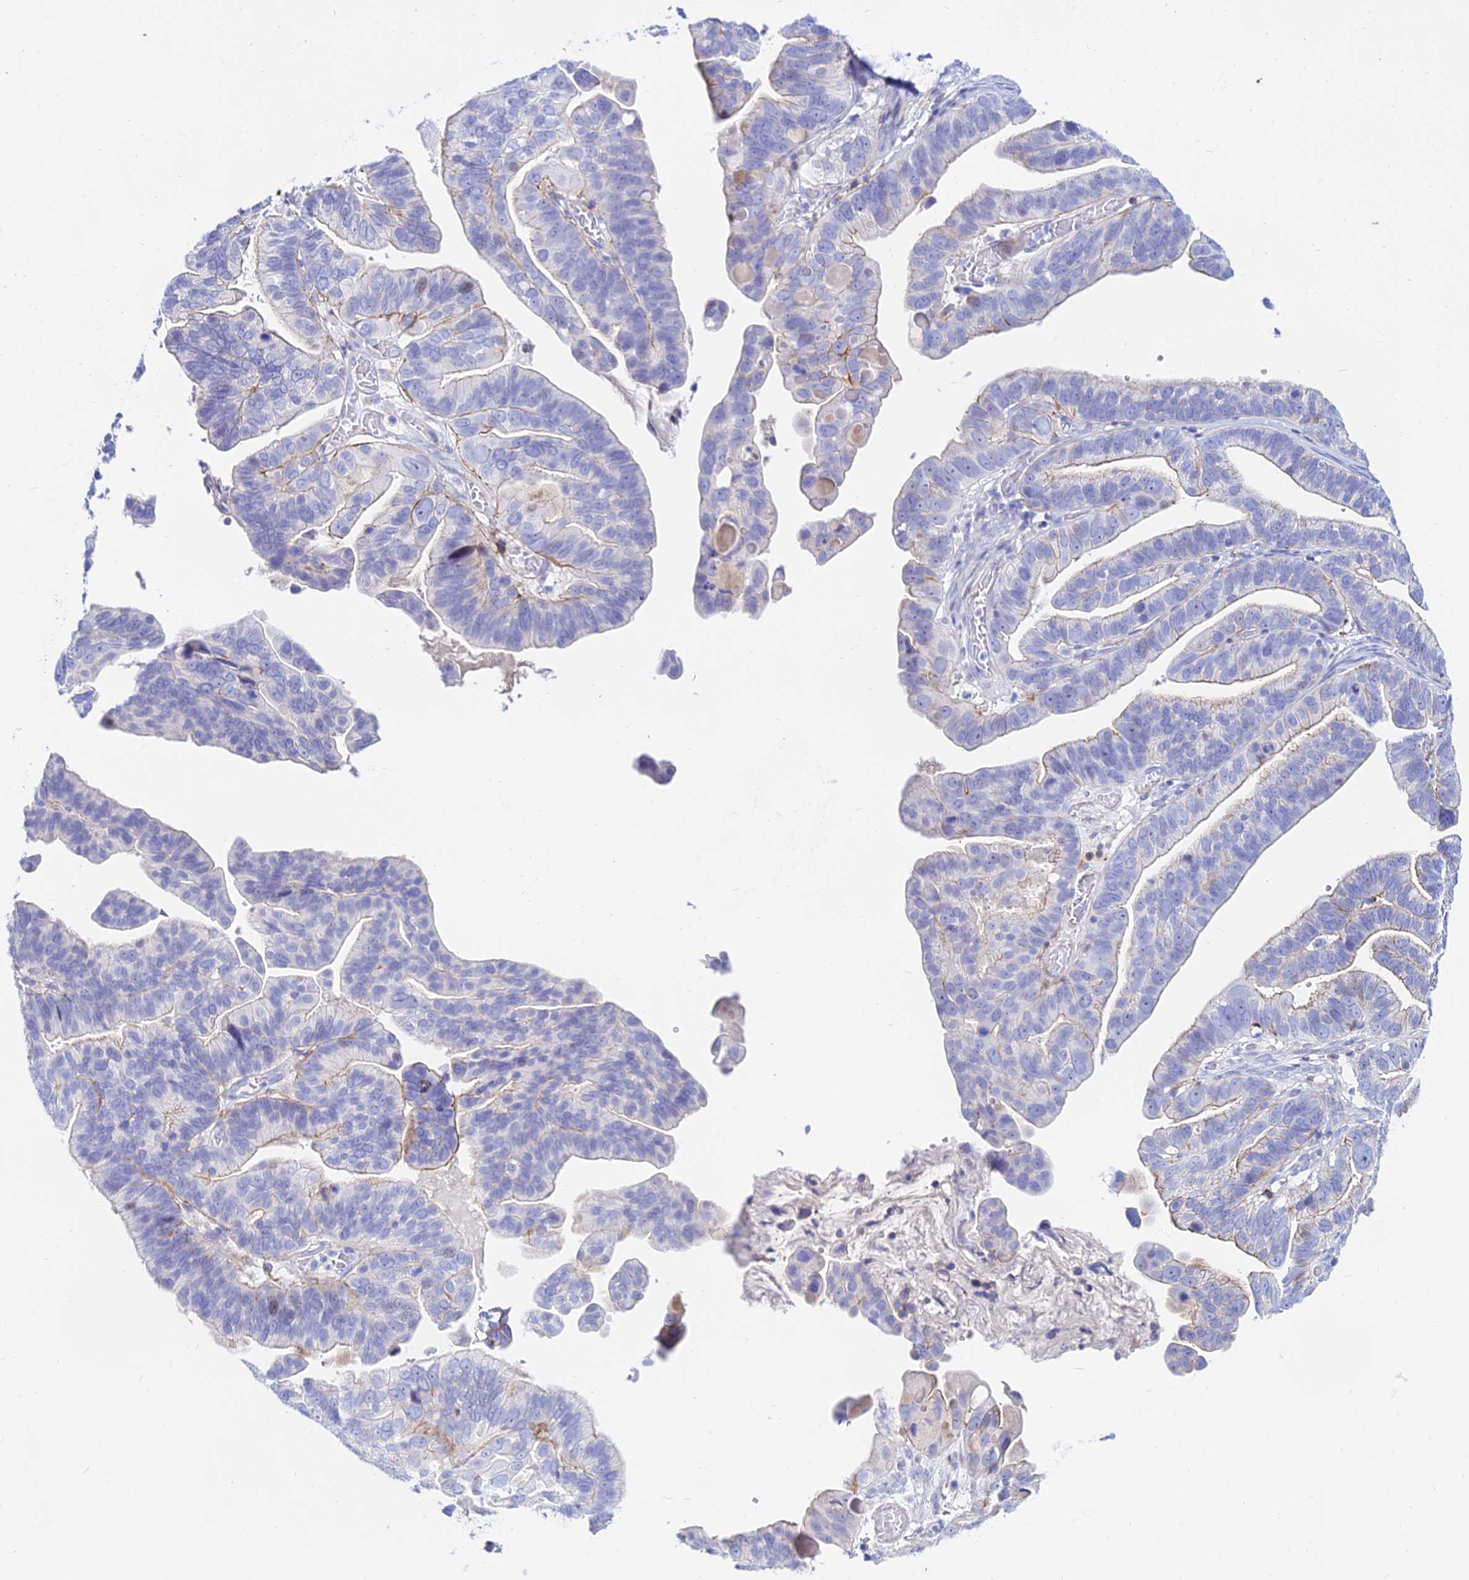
{"staining": {"intensity": "weak", "quantity": "<25%", "location": "cytoplasmic/membranous,nuclear"}, "tissue": "ovarian cancer", "cell_type": "Tumor cells", "image_type": "cancer", "snomed": [{"axis": "morphology", "description": "Cystadenocarcinoma, serous, NOS"}, {"axis": "topography", "description": "Ovary"}], "caption": "Micrograph shows no significant protein positivity in tumor cells of serous cystadenocarcinoma (ovarian).", "gene": "DLX1", "patient": {"sex": "female", "age": 56}}